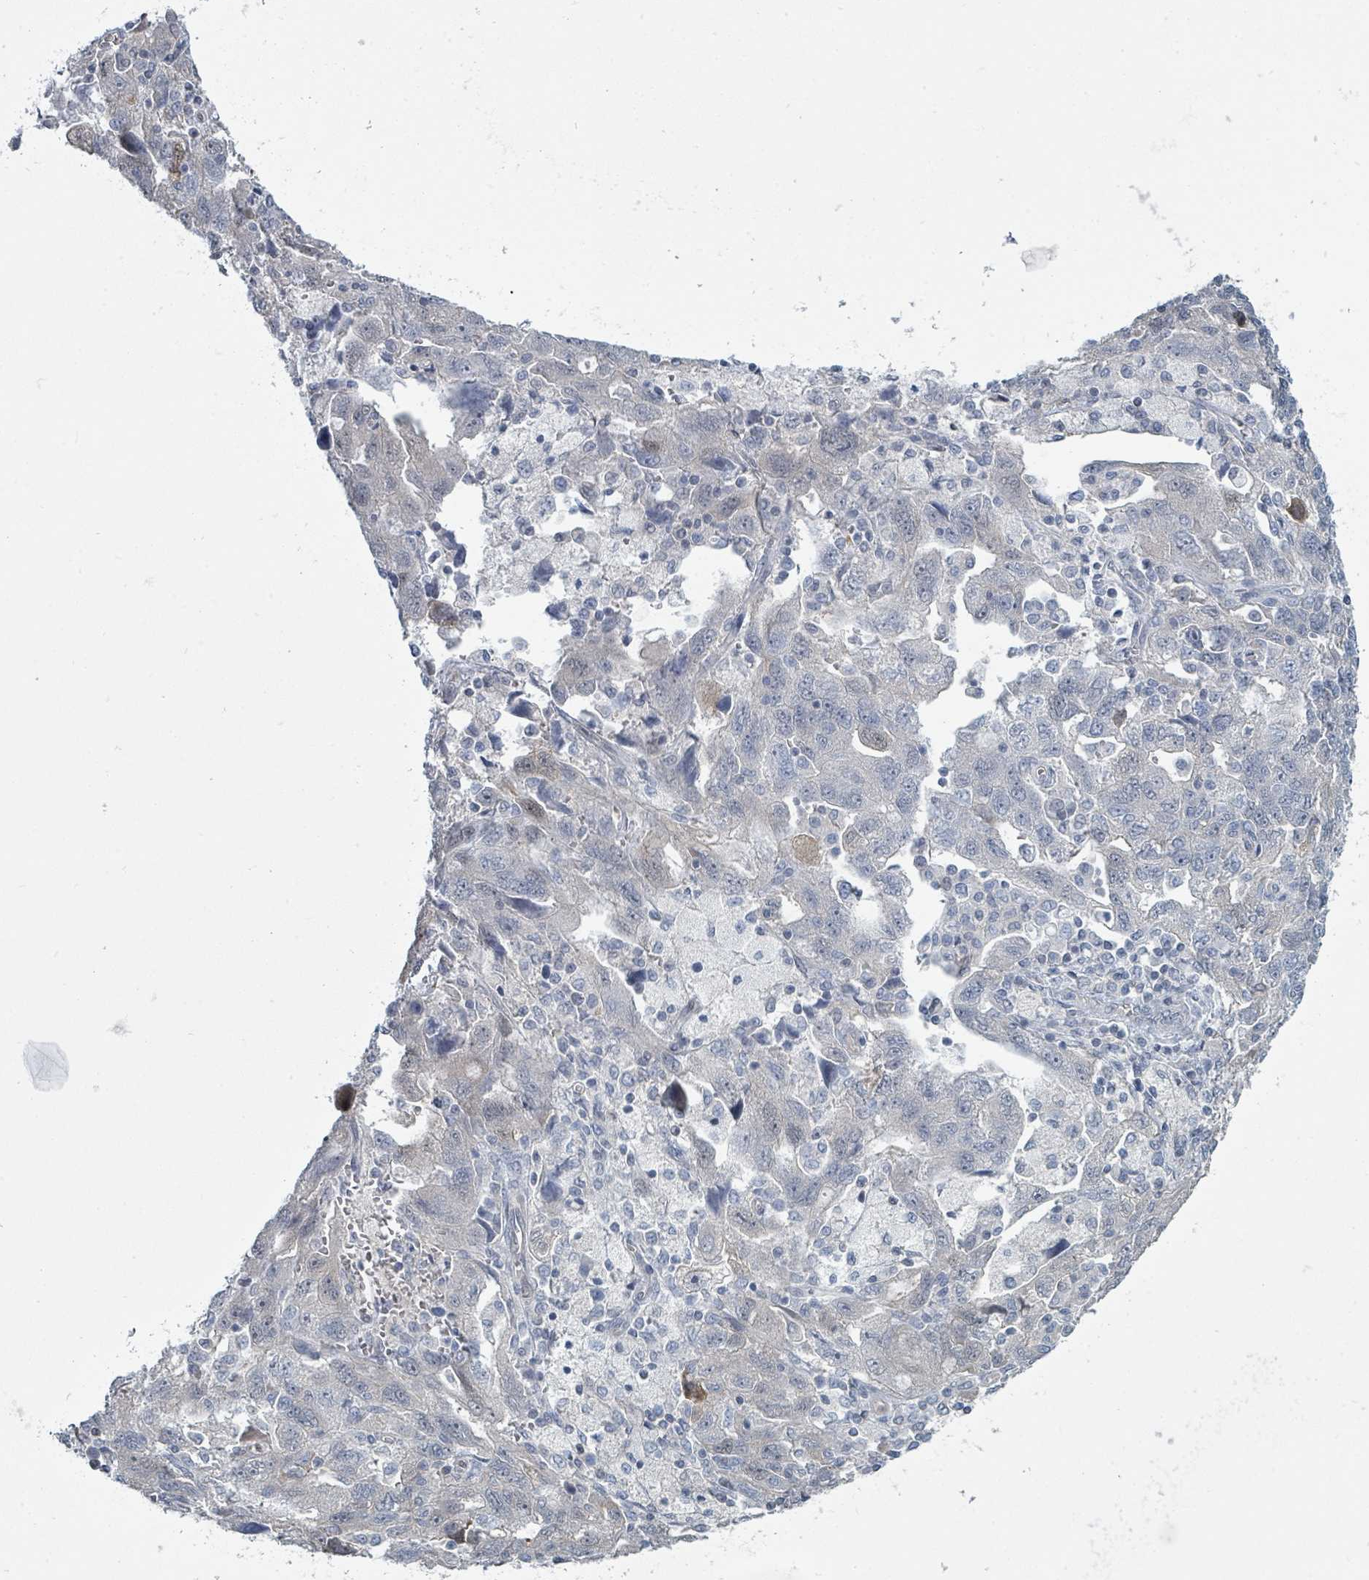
{"staining": {"intensity": "negative", "quantity": "none", "location": "none"}, "tissue": "ovarian cancer", "cell_type": "Tumor cells", "image_type": "cancer", "snomed": [{"axis": "morphology", "description": "Carcinoma, NOS"}, {"axis": "morphology", "description": "Cystadenocarcinoma, serous, NOS"}, {"axis": "topography", "description": "Ovary"}], "caption": "A histopathology image of human ovarian cancer is negative for staining in tumor cells.", "gene": "SLC25A45", "patient": {"sex": "female", "age": 69}}